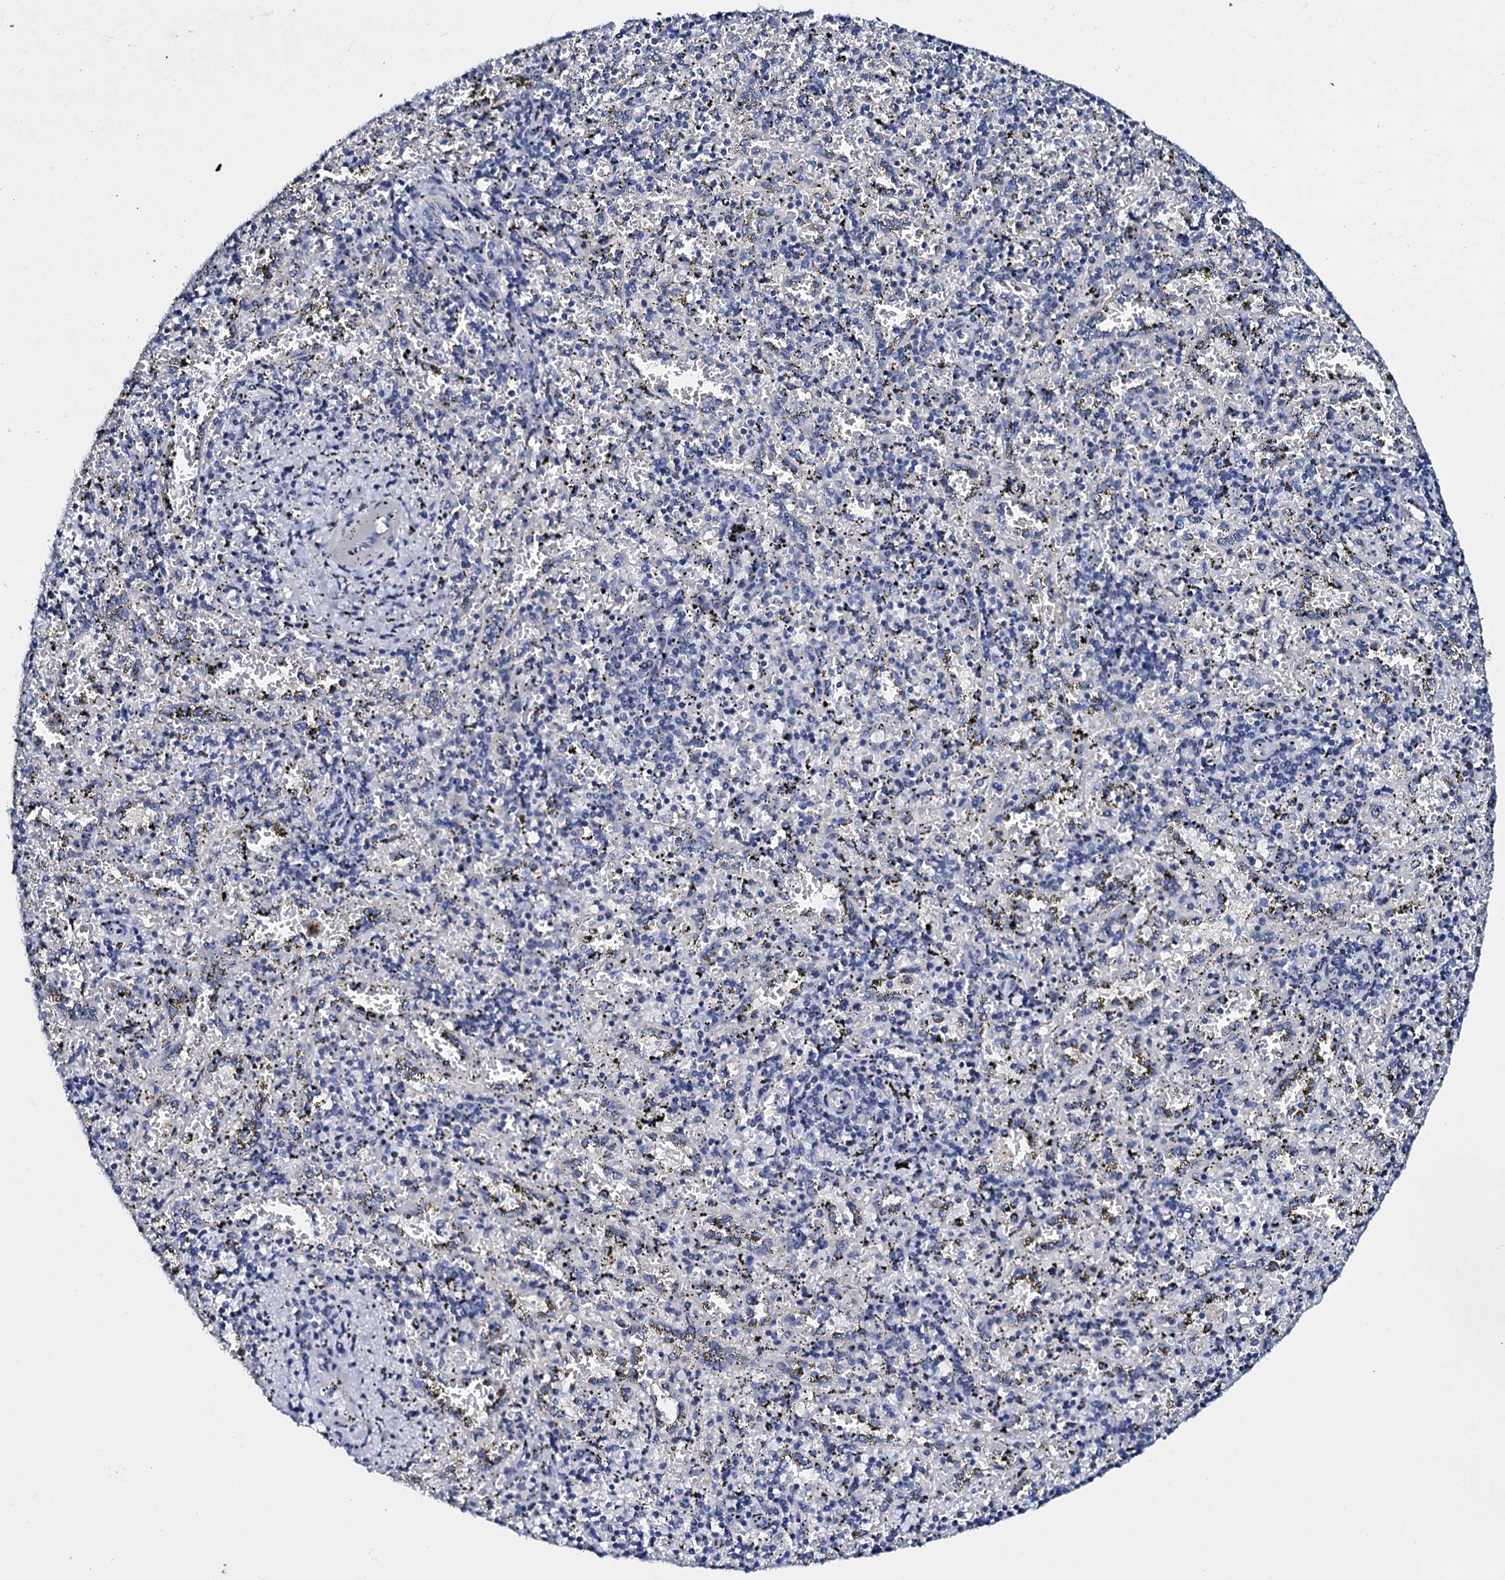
{"staining": {"intensity": "negative", "quantity": "none", "location": "none"}, "tissue": "spleen", "cell_type": "Cells in red pulp", "image_type": "normal", "snomed": [{"axis": "morphology", "description": "Normal tissue, NOS"}, {"axis": "topography", "description": "Spleen"}], "caption": "The image demonstrates no significant expression in cells in red pulp of spleen. Brightfield microscopy of IHC stained with DAB (3,3'-diaminobenzidine) (brown) and hematoxylin (blue), captured at high magnification.", "gene": "SLC37A4", "patient": {"sex": "male", "age": 11}}